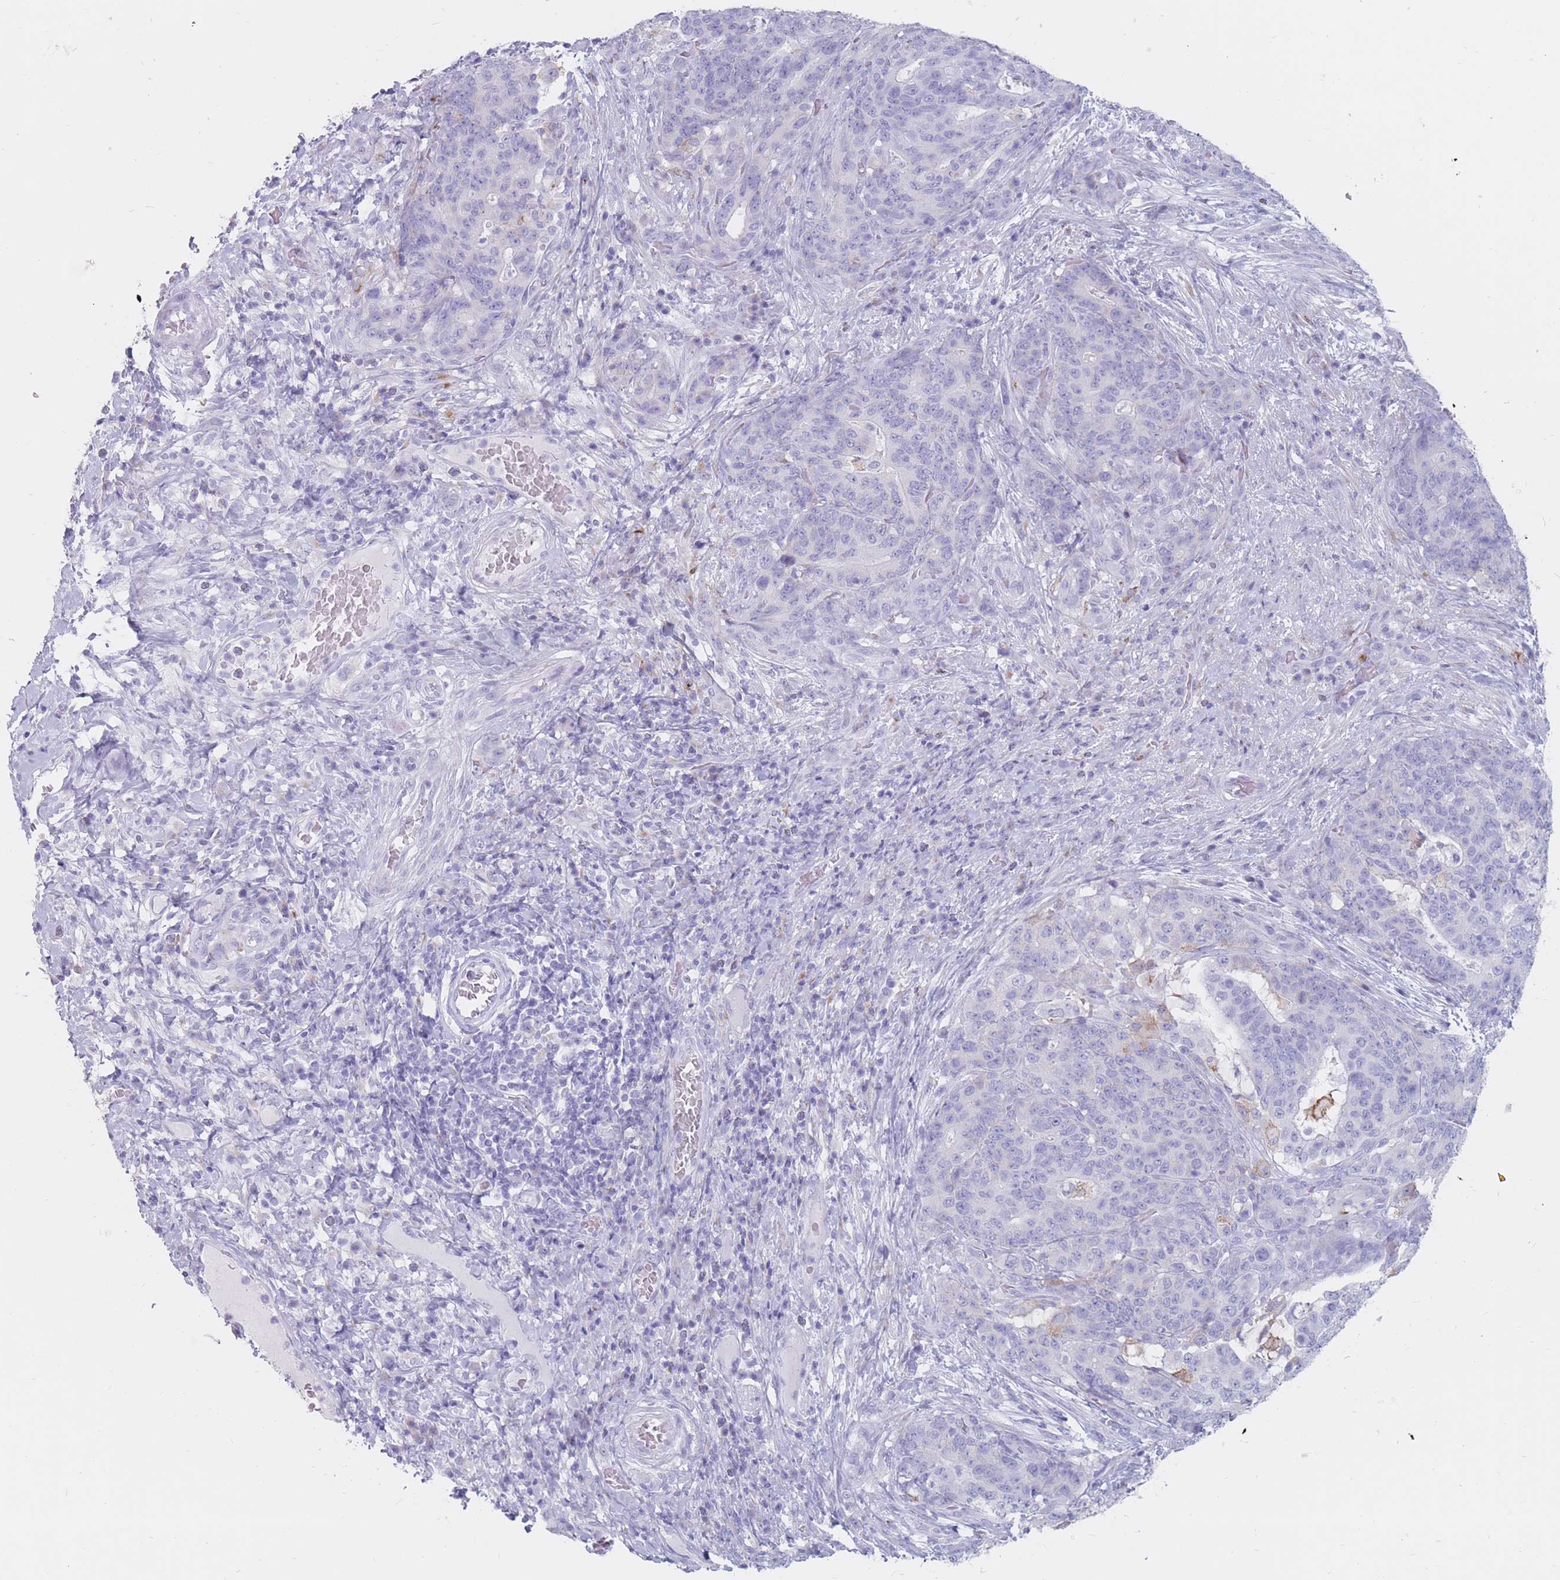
{"staining": {"intensity": "negative", "quantity": "none", "location": "none"}, "tissue": "stomach cancer", "cell_type": "Tumor cells", "image_type": "cancer", "snomed": [{"axis": "morphology", "description": "Normal tissue, NOS"}, {"axis": "morphology", "description": "Adenocarcinoma, NOS"}, {"axis": "topography", "description": "Stomach"}], "caption": "A micrograph of stomach adenocarcinoma stained for a protein shows no brown staining in tumor cells.", "gene": "ST3GAL5", "patient": {"sex": "female", "age": 64}}